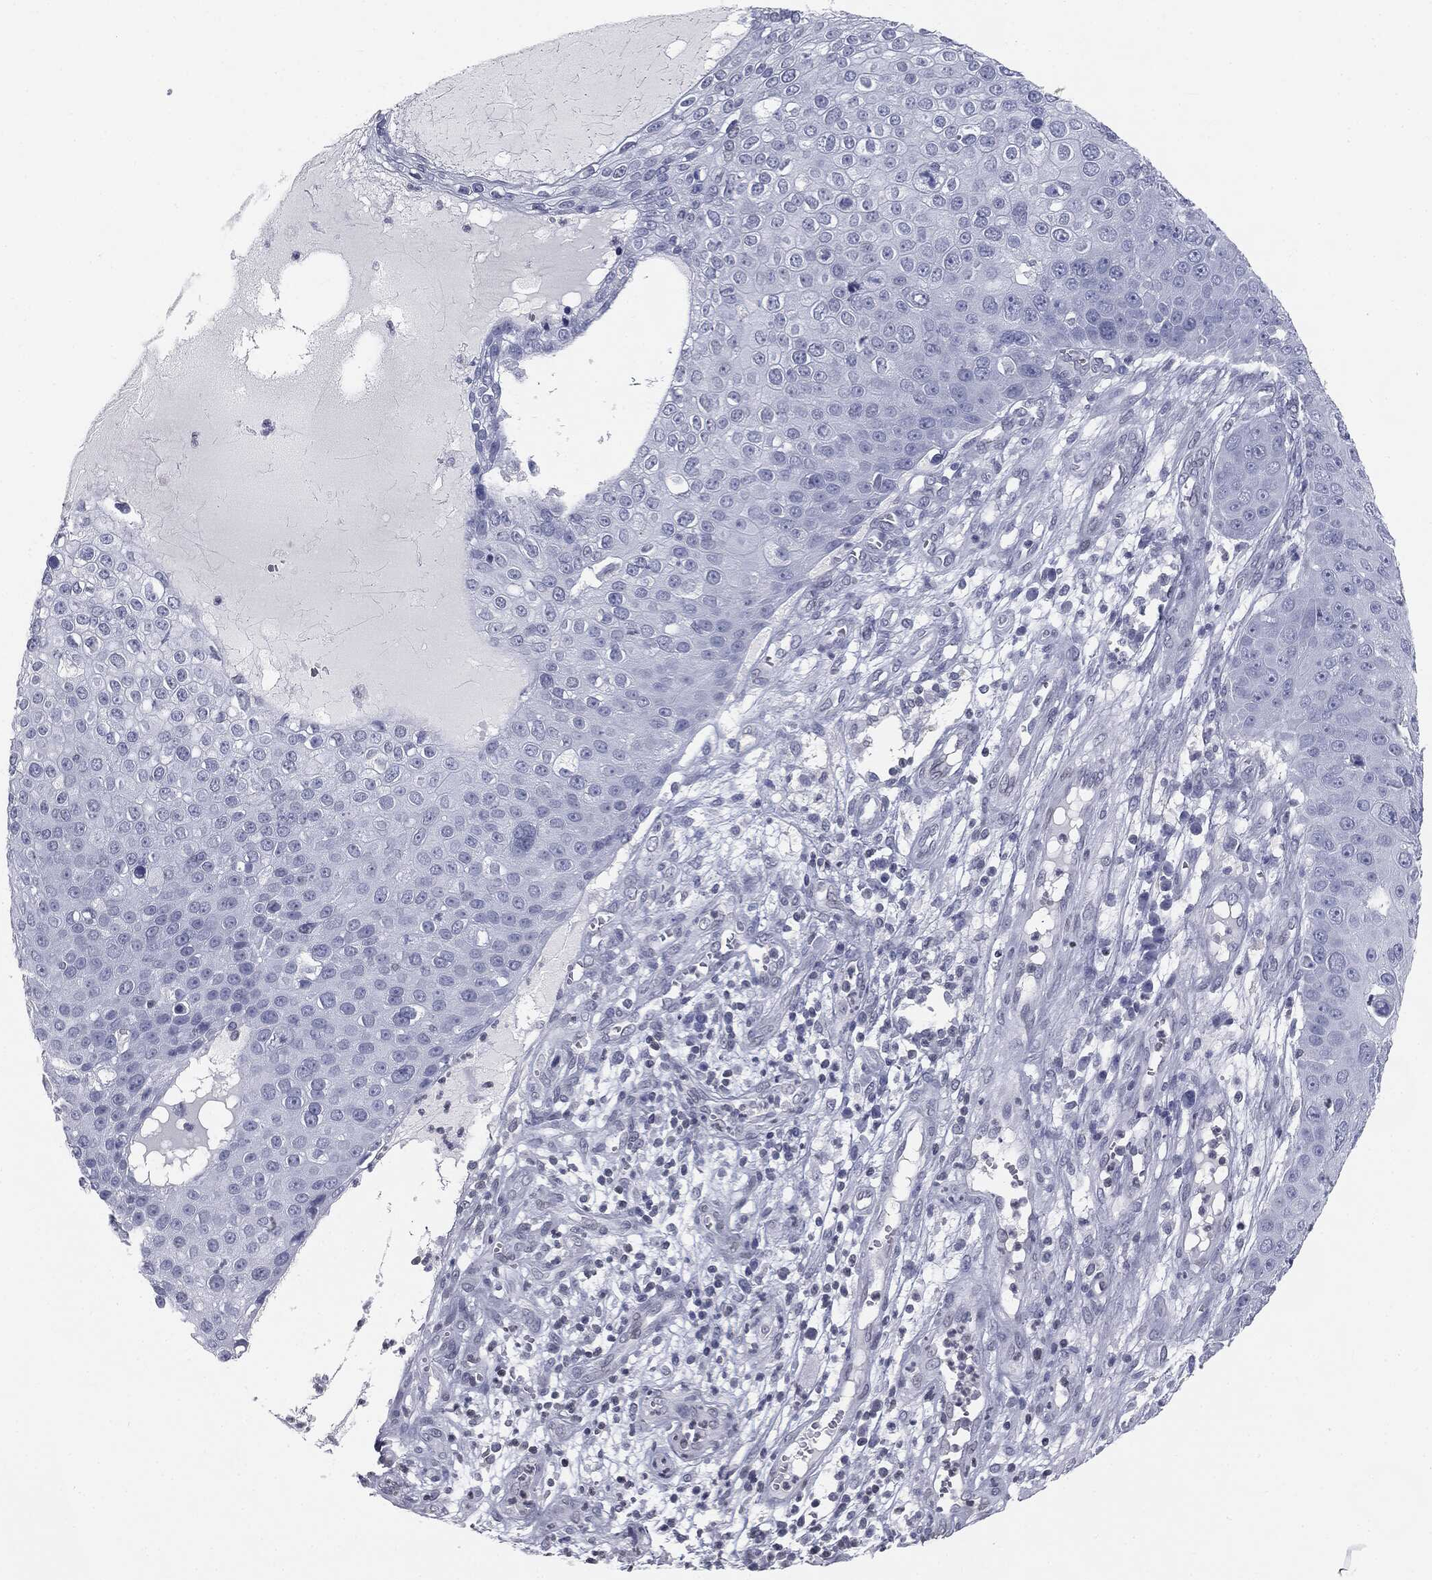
{"staining": {"intensity": "negative", "quantity": "none", "location": "none"}, "tissue": "skin cancer", "cell_type": "Tumor cells", "image_type": "cancer", "snomed": [{"axis": "morphology", "description": "Squamous cell carcinoma, NOS"}, {"axis": "topography", "description": "Skin"}], "caption": "Immunohistochemistry (IHC) photomicrograph of human skin cancer (squamous cell carcinoma) stained for a protein (brown), which exhibits no staining in tumor cells.", "gene": "ALDOB", "patient": {"sex": "male", "age": 71}}